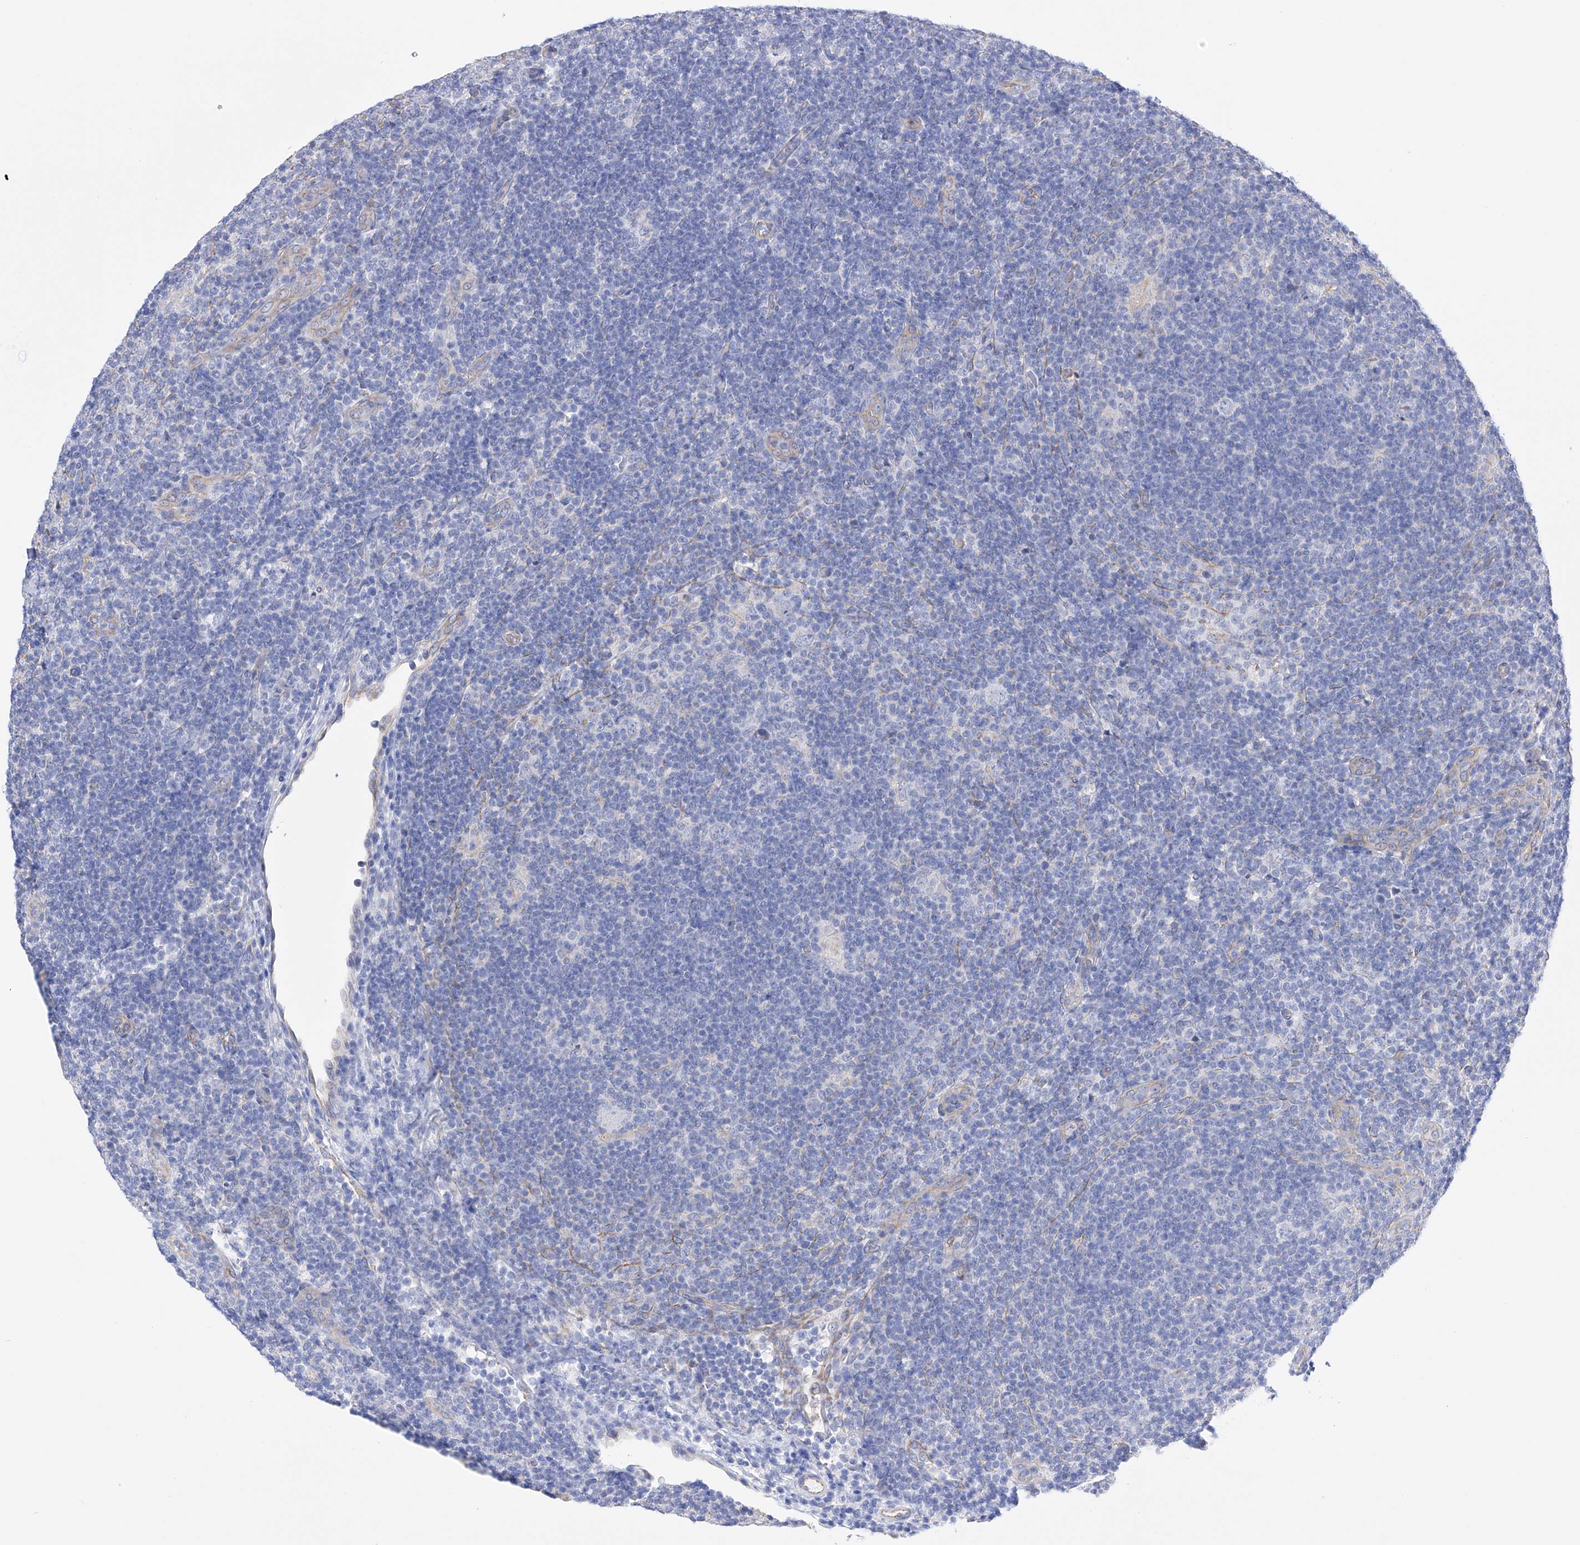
{"staining": {"intensity": "negative", "quantity": "none", "location": "none"}, "tissue": "lymphoma", "cell_type": "Tumor cells", "image_type": "cancer", "snomed": [{"axis": "morphology", "description": "Hodgkin's disease, NOS"}, {"axis": "topography", "description": "Lymph node"}], "caption": "Immunohistochemistry image of human lymphoma stained for a protein (brown), which demonstrates no expression in tumor cells. Nuclei are stained in blue.", "gene": "FLG", "patient": {"sex": "female", "age": 57}}